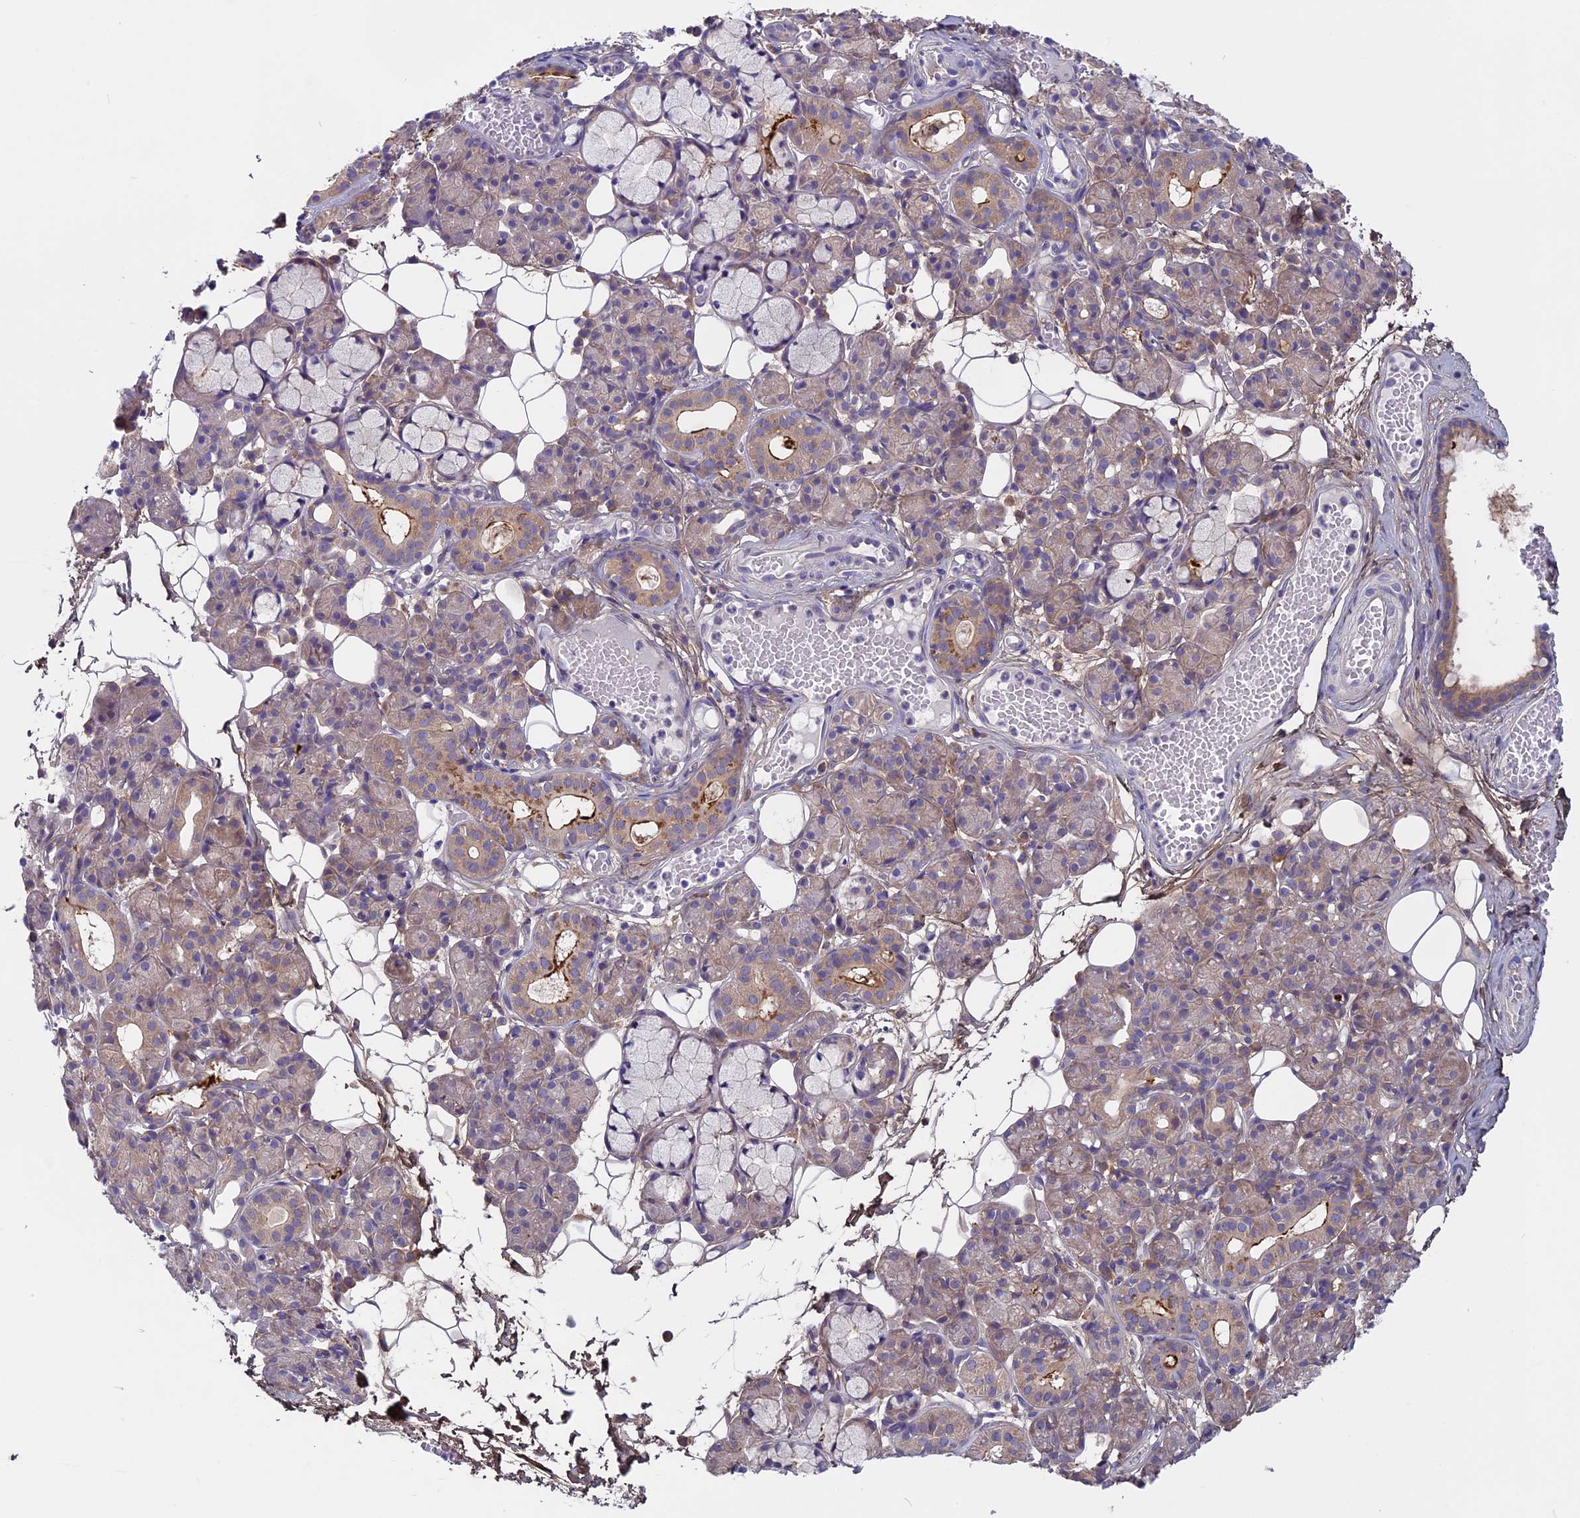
{"staining": {"intensity": "moderate", "quantity": "<25%", "location": "cytoplasmic/membranous"}, "tissue": "salivary gland", "cell_type": "Glandular cells", "image_type": "normal", "snomed": [{"axis": "morphology", "description": "Normal tissue, NOS"}, {"axis": "topography", "description": "Salivary gland"}], "caption": "Immunohistochemical staining of normal human salivary gland exhibits low levels of moderate cytoplasmic/membranous positivity in approximately <25% of glandular cells. (IHC, brightfield microscopy, high magnification).", "gene": "DCTN5", "patient": {"sex": "male", "age": 63}}